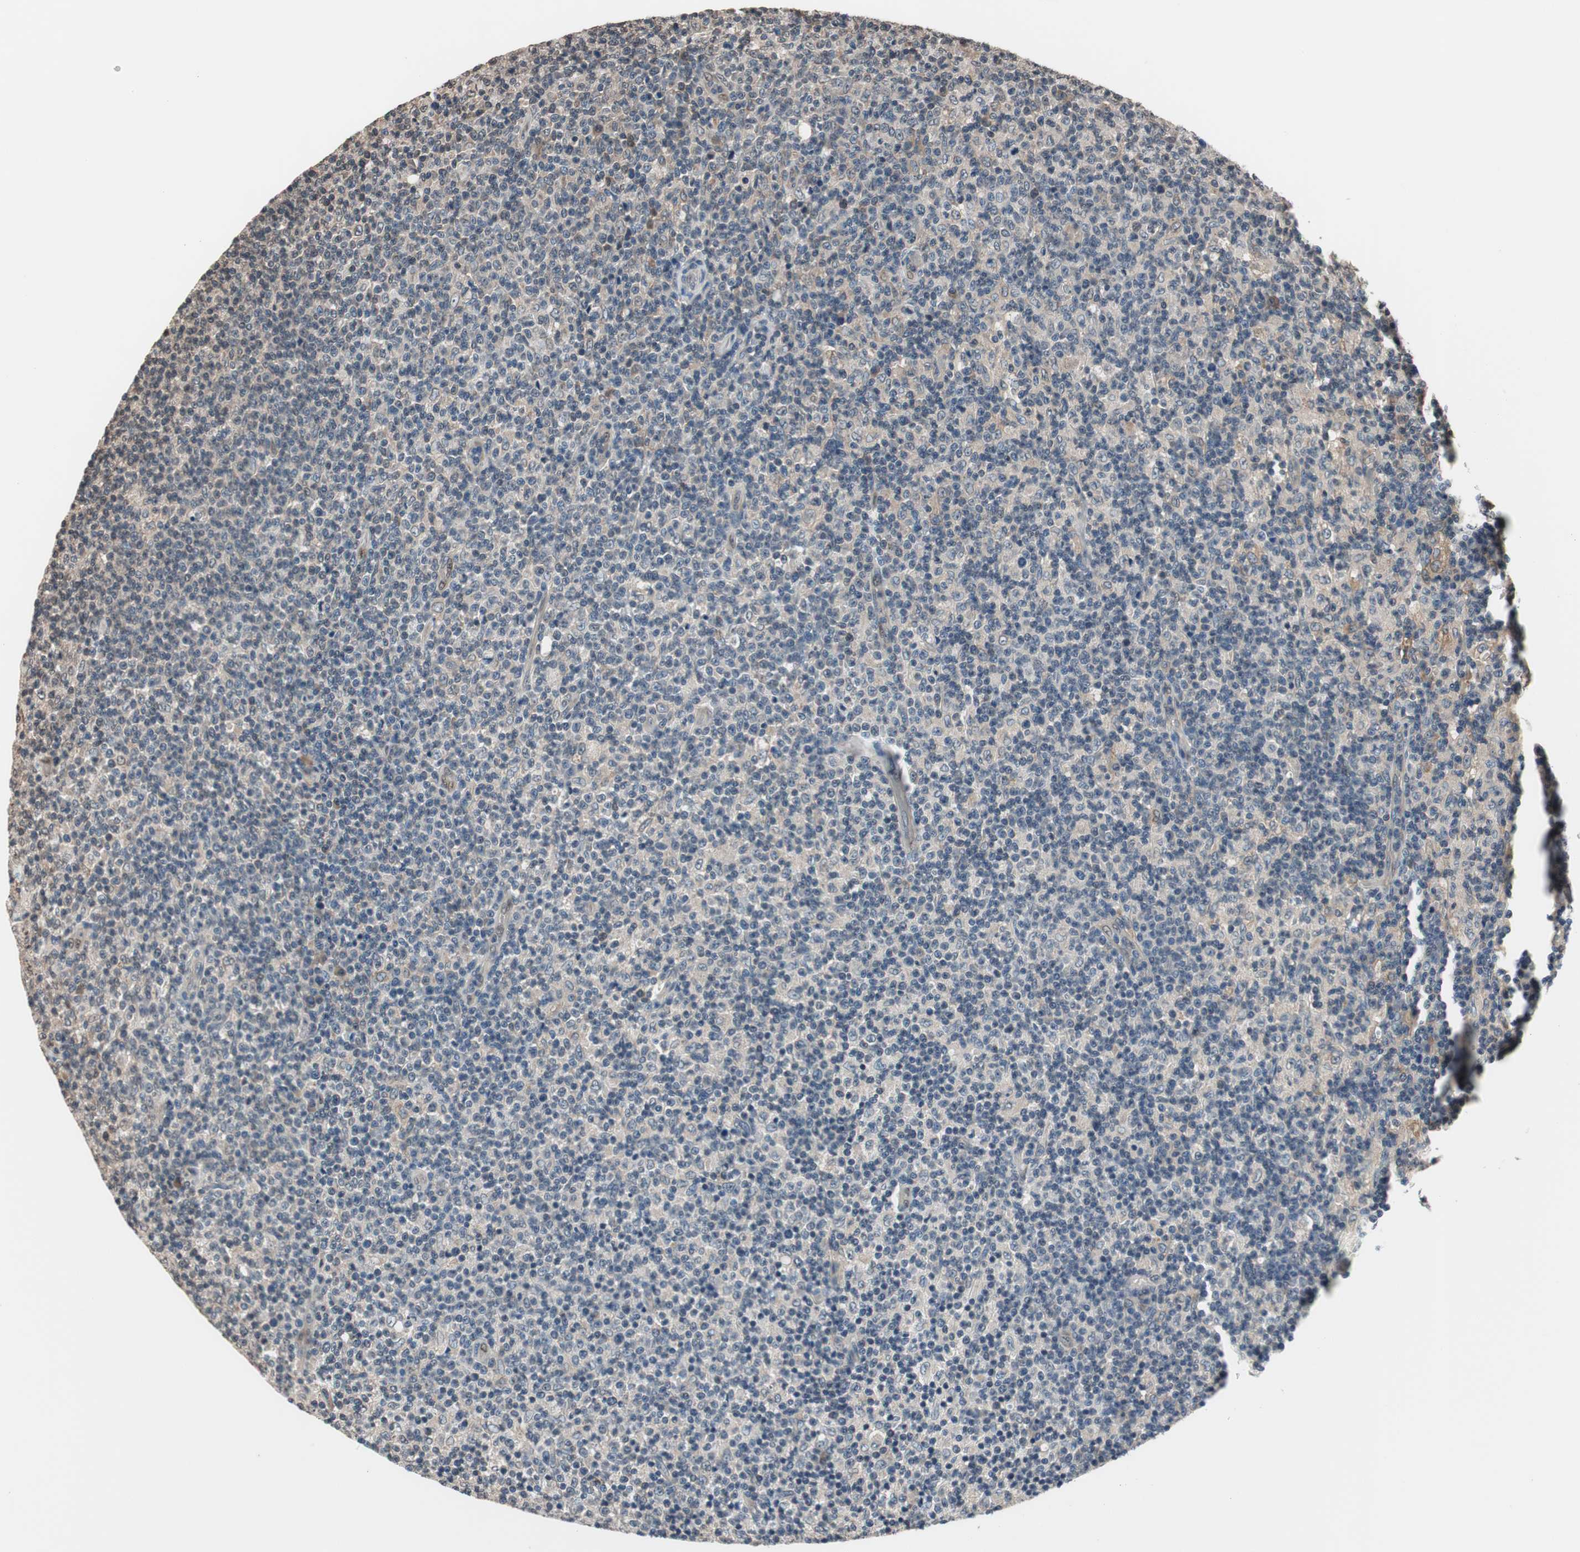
{"staining": {"intensity": "negative", "quantity": "none", "location": "none"}, "tissue": "lymph node", "cell_type": "Germinal center cells", "image_type": "normal", "snomed": [{"axis": "morphology", "description": "Normal tissue, NOS"}, {"axis": "morphology", "description": "Inflammation, NOS"}, {"axis": "topography", "description": "Lymph node"}], "caption": "Germinal center cells are negative for brown protein staining in normal lymph node. (DAB IHC, high magnification).", "gene": "GCLC", "patient": {"sex": "male", "age": 55}}